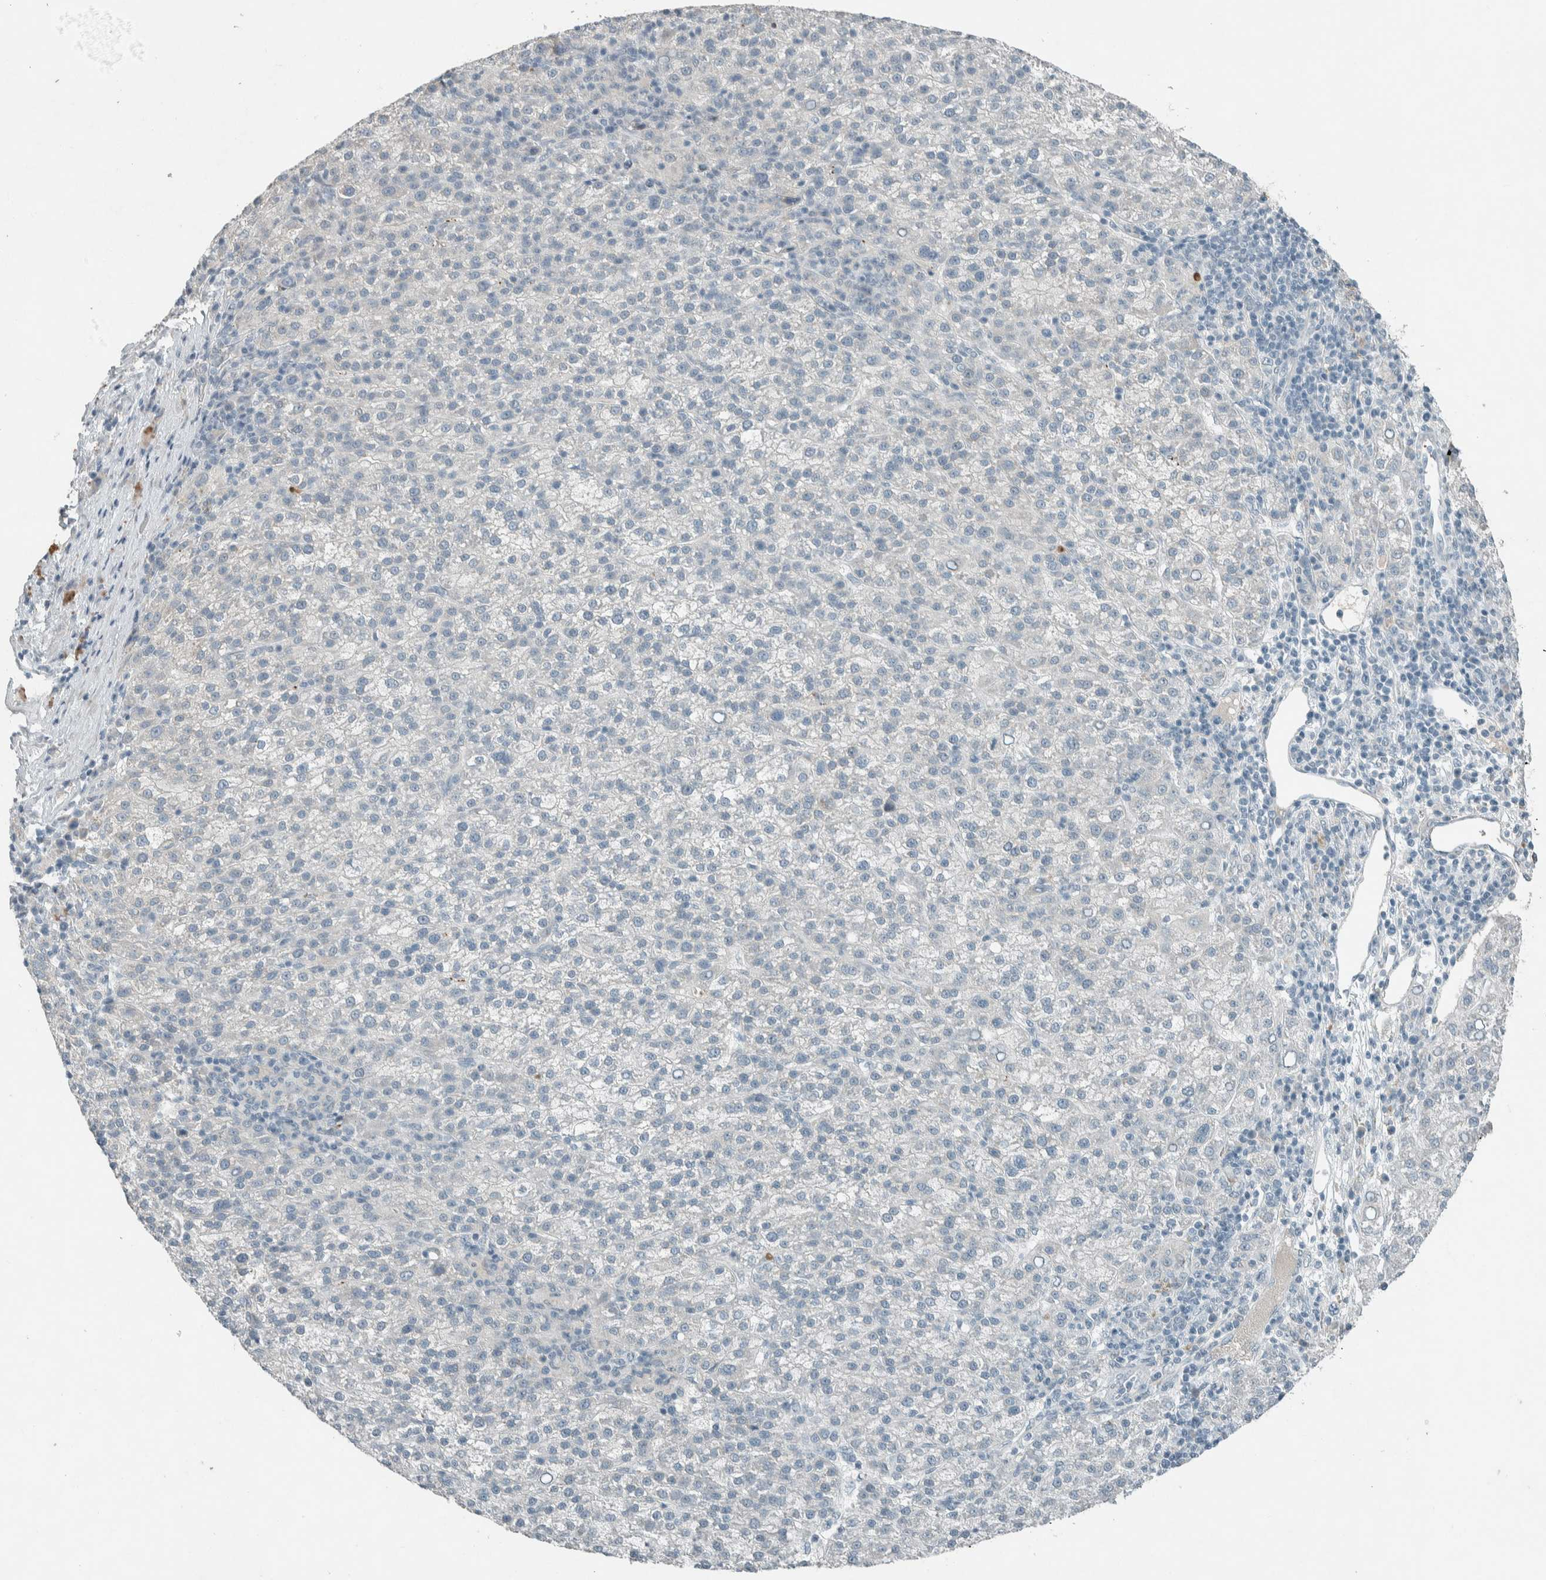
{"staining": {"intensity": "negative", "quantity": "none", "location": "none"}, "tissue": "liver cancer", "cell_type": "Tumor cells", "image_type": "cancer", "snomed": [{"axis": "morphology", "description": "Carcinoma, Hepatocellular, NOS"}, {"axis": "topography", "description": "Liver"}], "caption": "An immunohistochemistry image of liver cancer (hepatocellular carcinoma) is shown. There is no staining in tumor cells of liver cancer (hepatocellular carcinoma).", "gene": "CERCAM", "patient": {"sex": "female", "age": 58}}